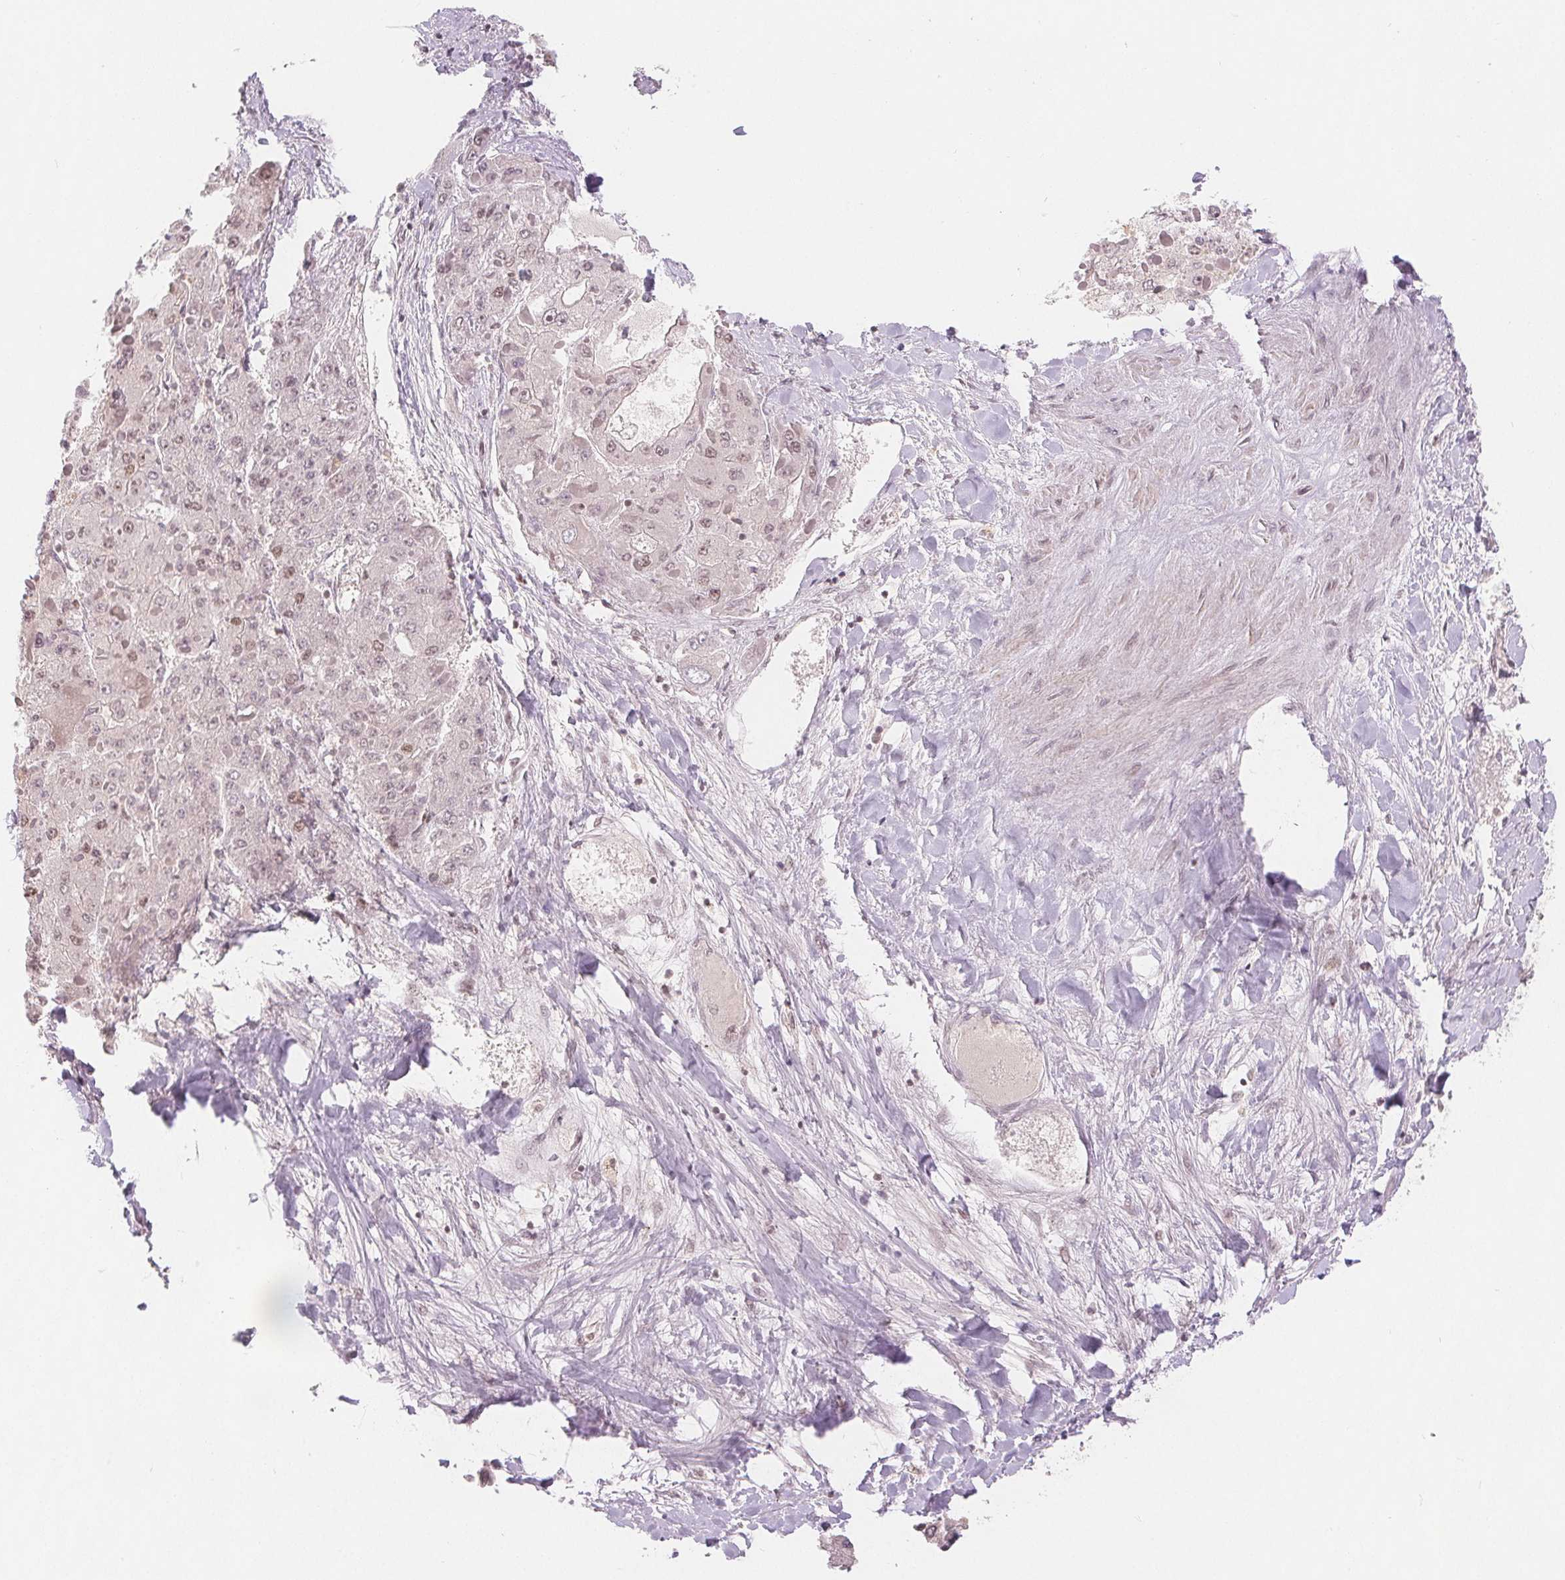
{"staining": {"intensity": "weak", "quantity": "<25%", "location": "nuclear"}, "tissue": "liver cancer", "cell_type": "Tumor cells", "image_type": "cancer", "snomed": [{"axis": "morphology", "description": "Carcinoma, Hepatocellular, NOS"}, {"axis": "topography", "description": "Liver"}], "caption": "The photomicrograph shows no significant staining in tumor cells of liver hepatocellular carcinoma. (DAB IHC visualized using brightfield microscopy, high magnification).", "gene": "DEK", "patient": {"sex": "female", "age": 73}}